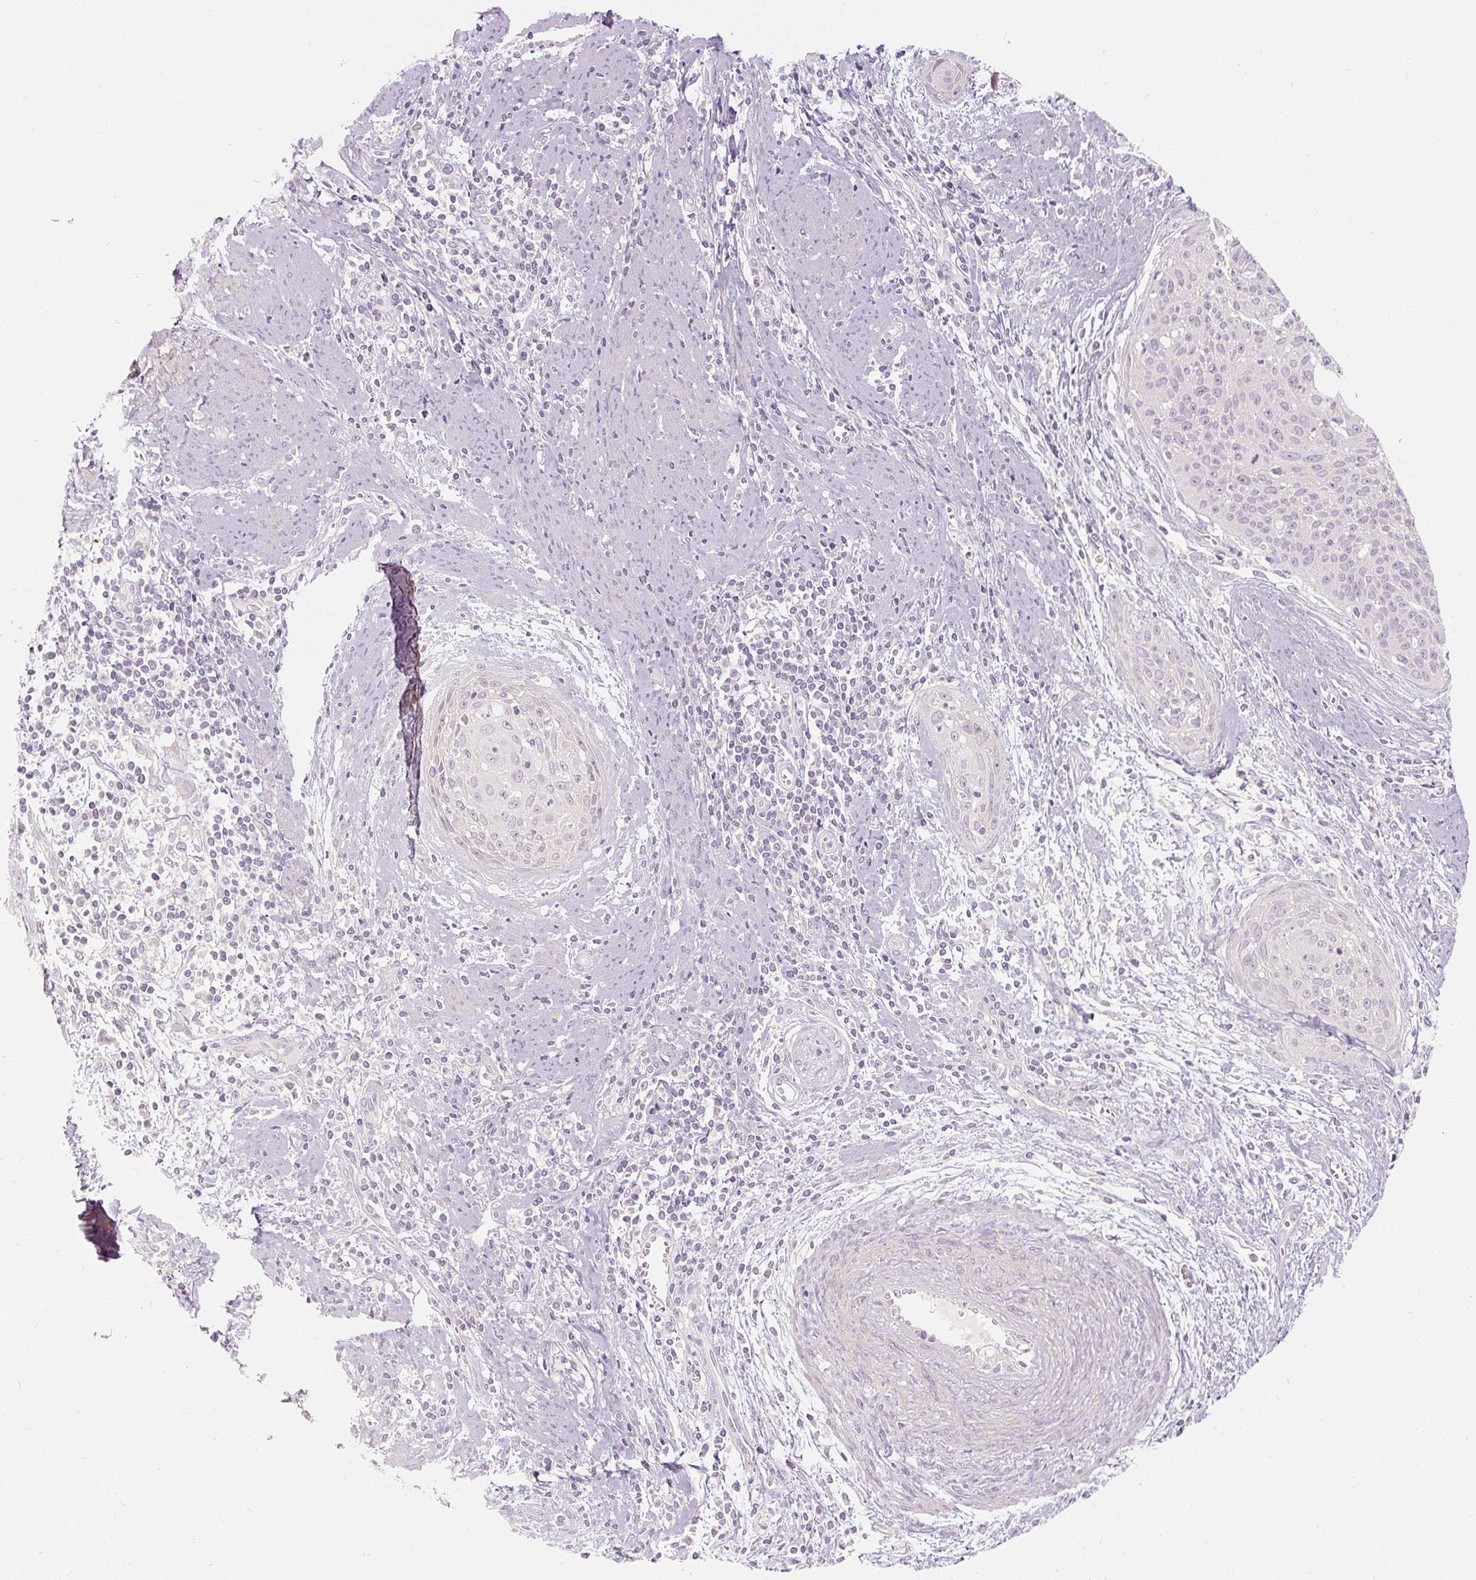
{"staining": {"intensity": "negative", "quantity": "none", "location": "none"}, "tissue": "cervical cancer", "cell_type": "Tumor cells", "image_type": "cancer", "snomed": [{"axis": "morphology", "description": "Squamous cell carcinoma, NOS"}, {"axis": "topography", "description": "Cervix"}], "caption": "Protein analysis of cervical cancer reveals no significant expression in tumor cells. The staining was performed using DAB to visualize the protein expression in brown, while the nuclei were stained in blue with hematoxylin (Magnification: 20x).", "gene": "CAPN3", "patient": {"sex": "female", "age": 55}}